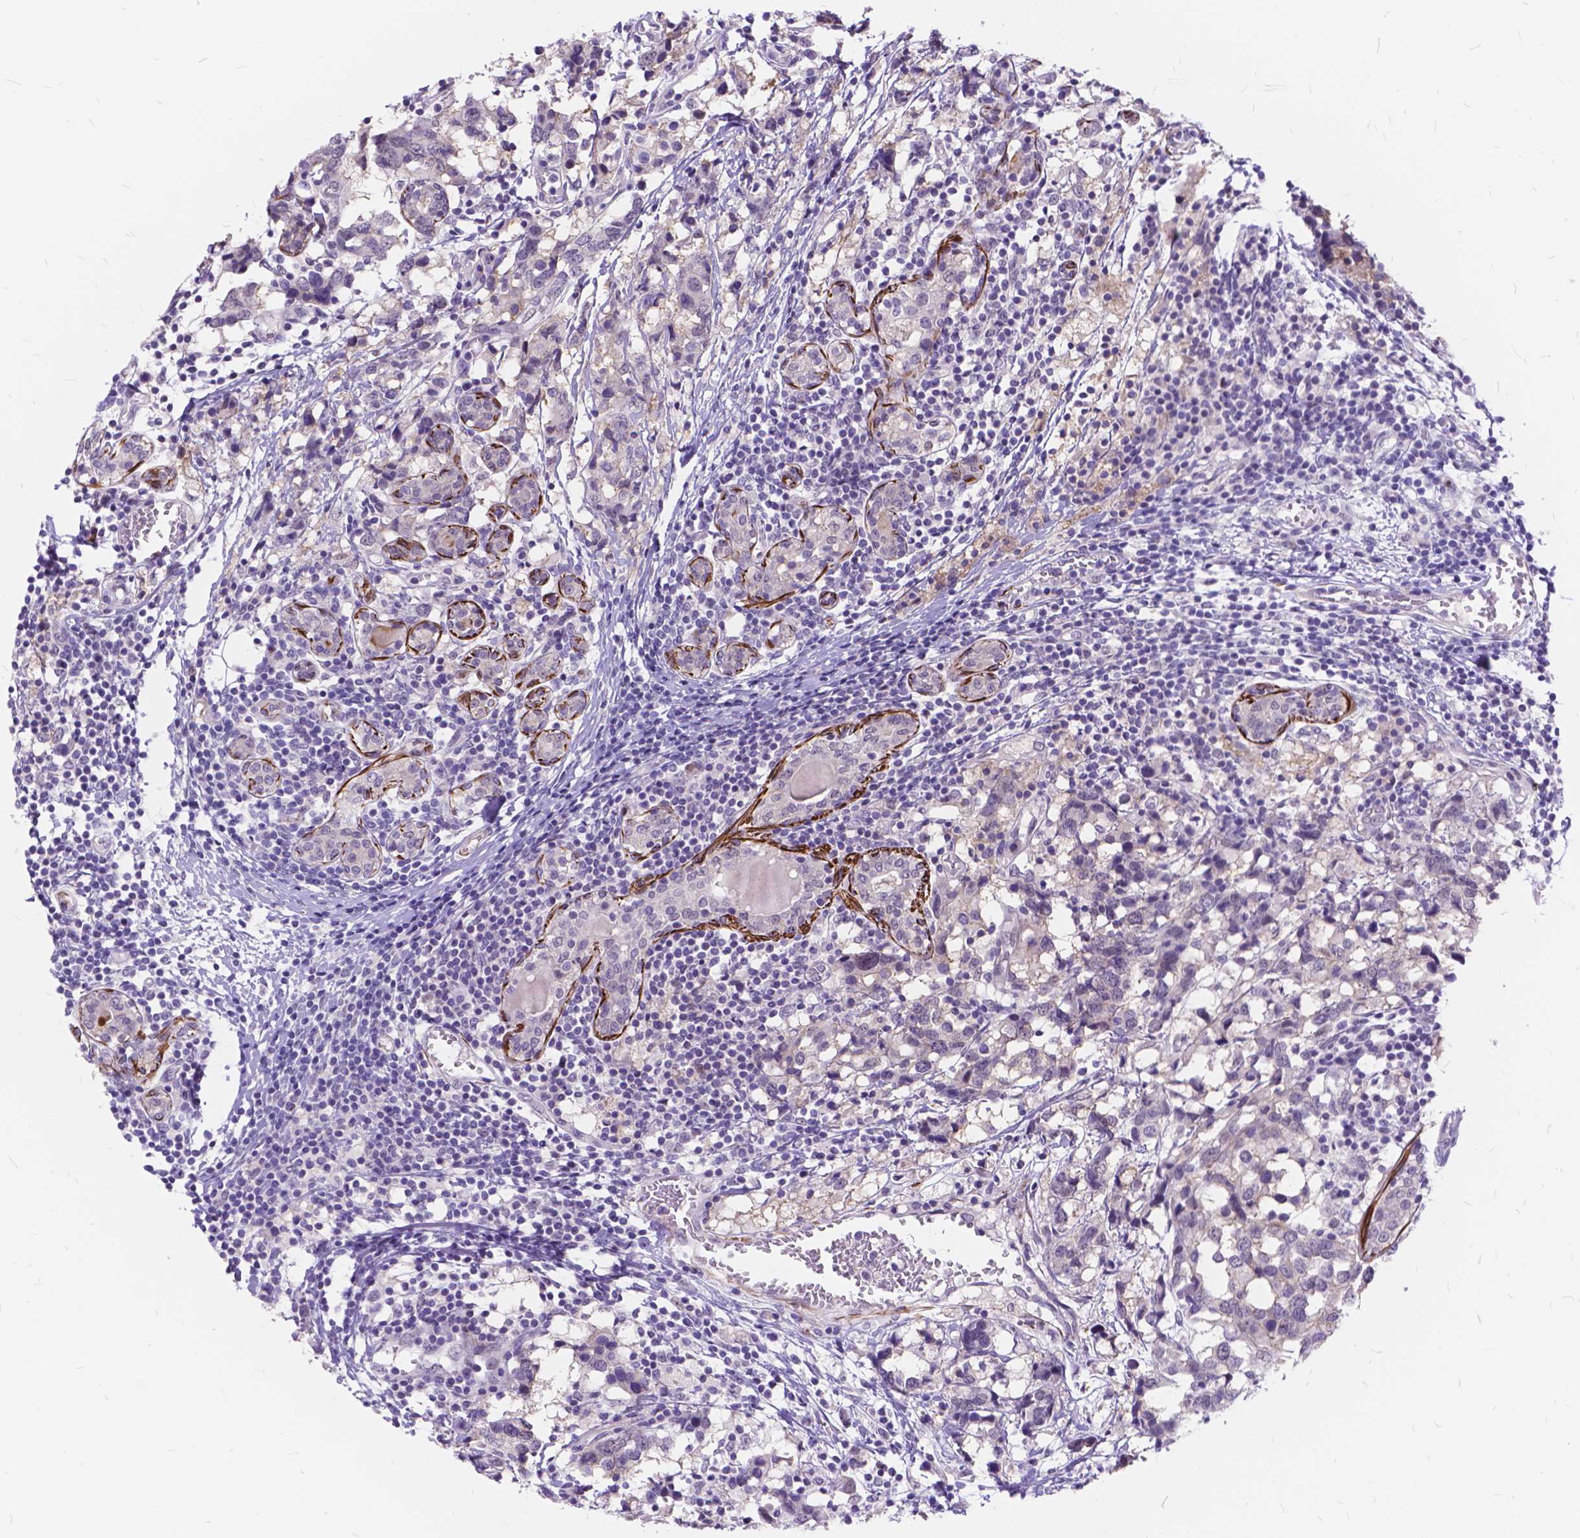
{"staining": {"intensity": "moderate", "quantity": "<25%", "location": "cytoplasmic/membranous"}, "tissue": "breast cancer", "cell_type": "Tumor cells", "image_type": "cancer", "snomed": [{"axis": "morphology", "description": "Lobular carcinoma"}, {"axis": "topography", "description": "Breast"}], "caption": "High-magnification brightfield microscopy of breast cancer stained with DAB (3,3'-diaminobenzidine) (brown) and counterstained with hematoxylin (blue). tumor cells exhibit moderate cytoplasmic/membranous staining is identified in about<25% of cells.", "gene": "MAN2C1", "patient": {"sex": "female", "age": 59}}